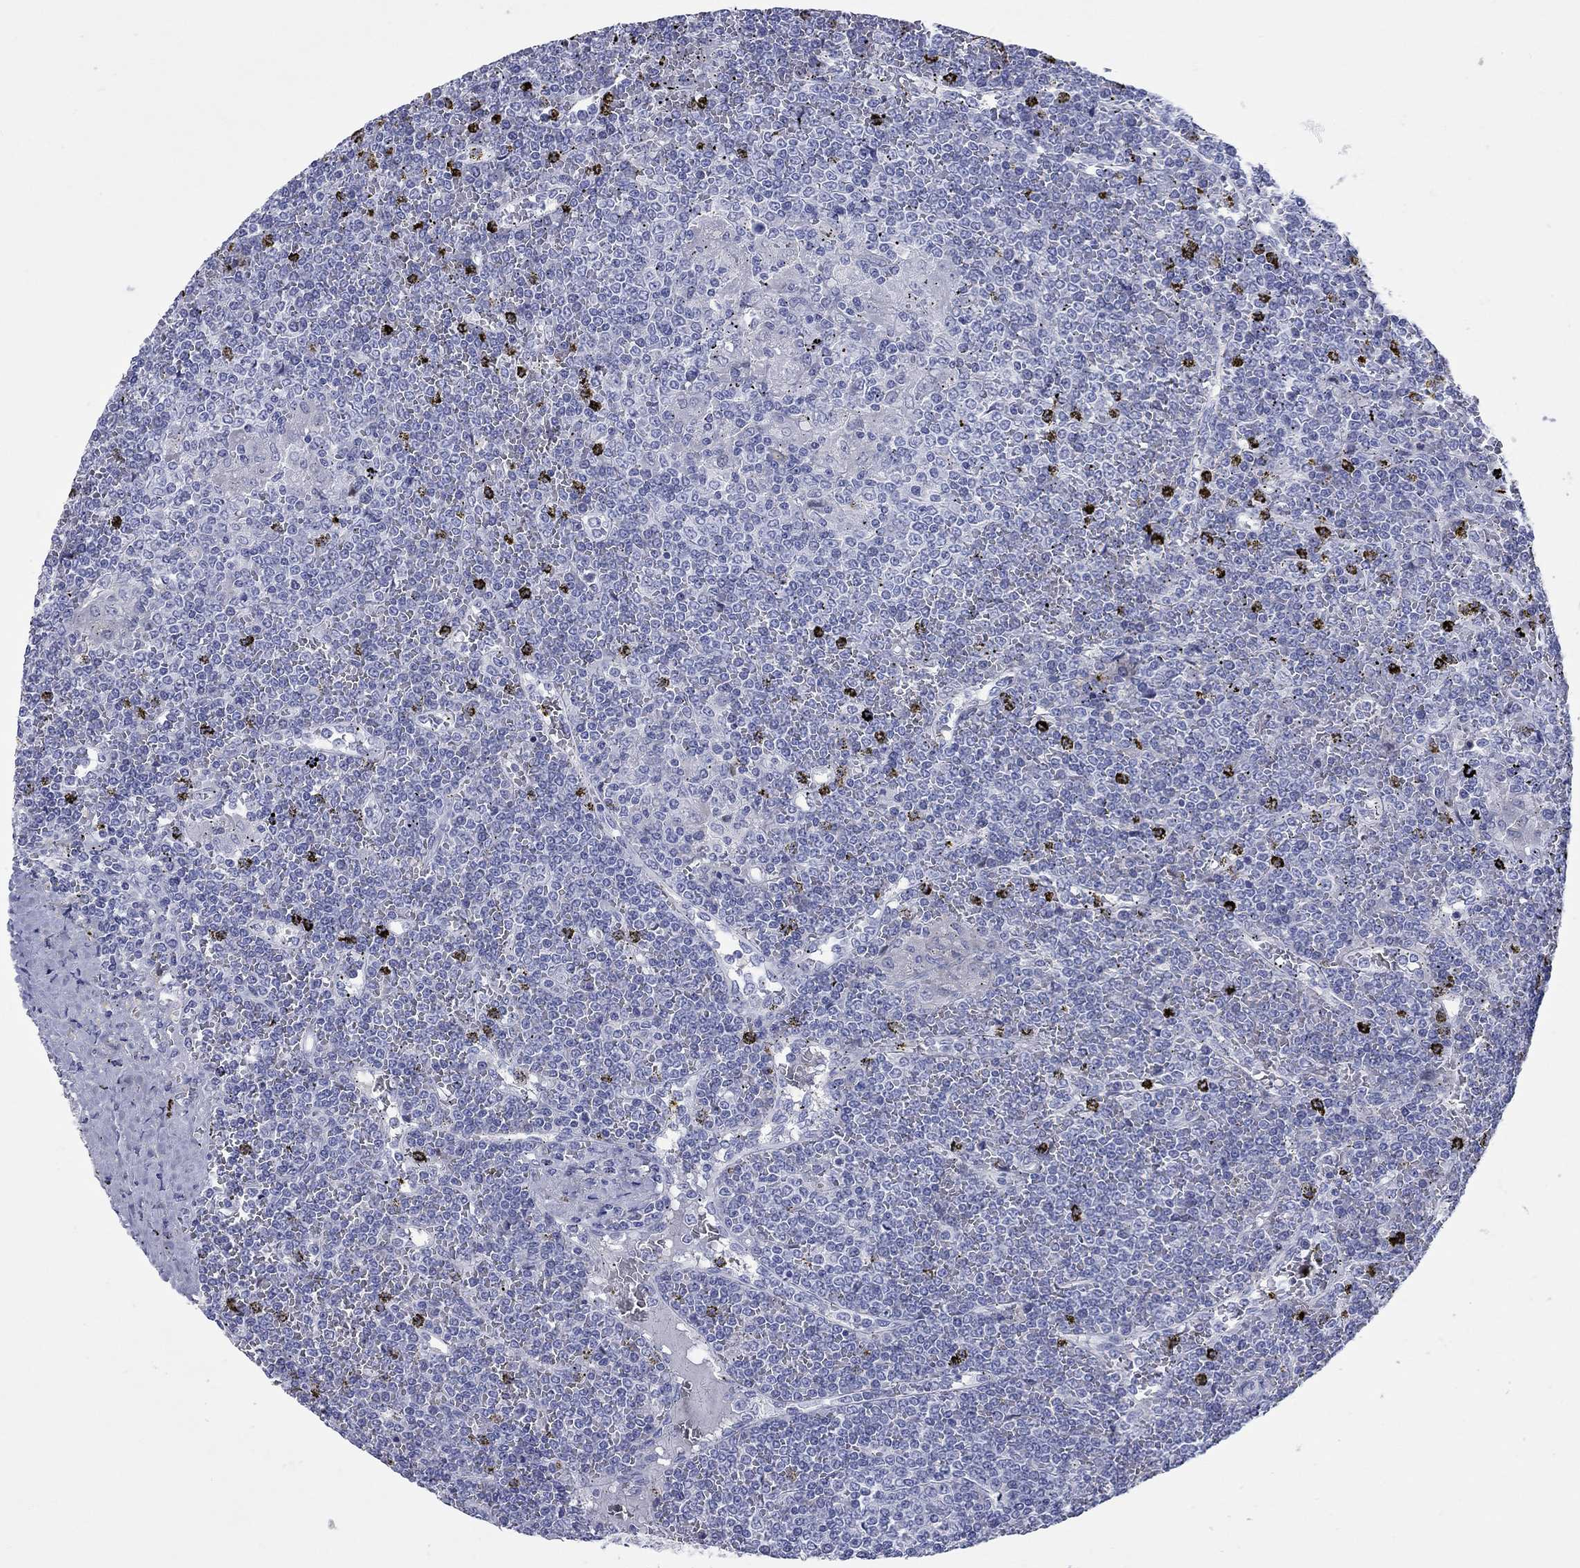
{"staining": {"intensity": "negative", "quantity": "none", "location": "none"}, "tissue": "lymphoma", "cell_type": "Tumor cells", "image_type": "cancer", "snomed": [{"axis": "morphology", "description": "Malignant lymphoma, non-Hodgkin's type, Low grade"}, {"axis": "topography", "description": "Spleen"}], "caption": "Tumor cells show no significant staining in lymphoma.", "gene": "CCNA1", "patient": {"sex": "female", "age": 19}}